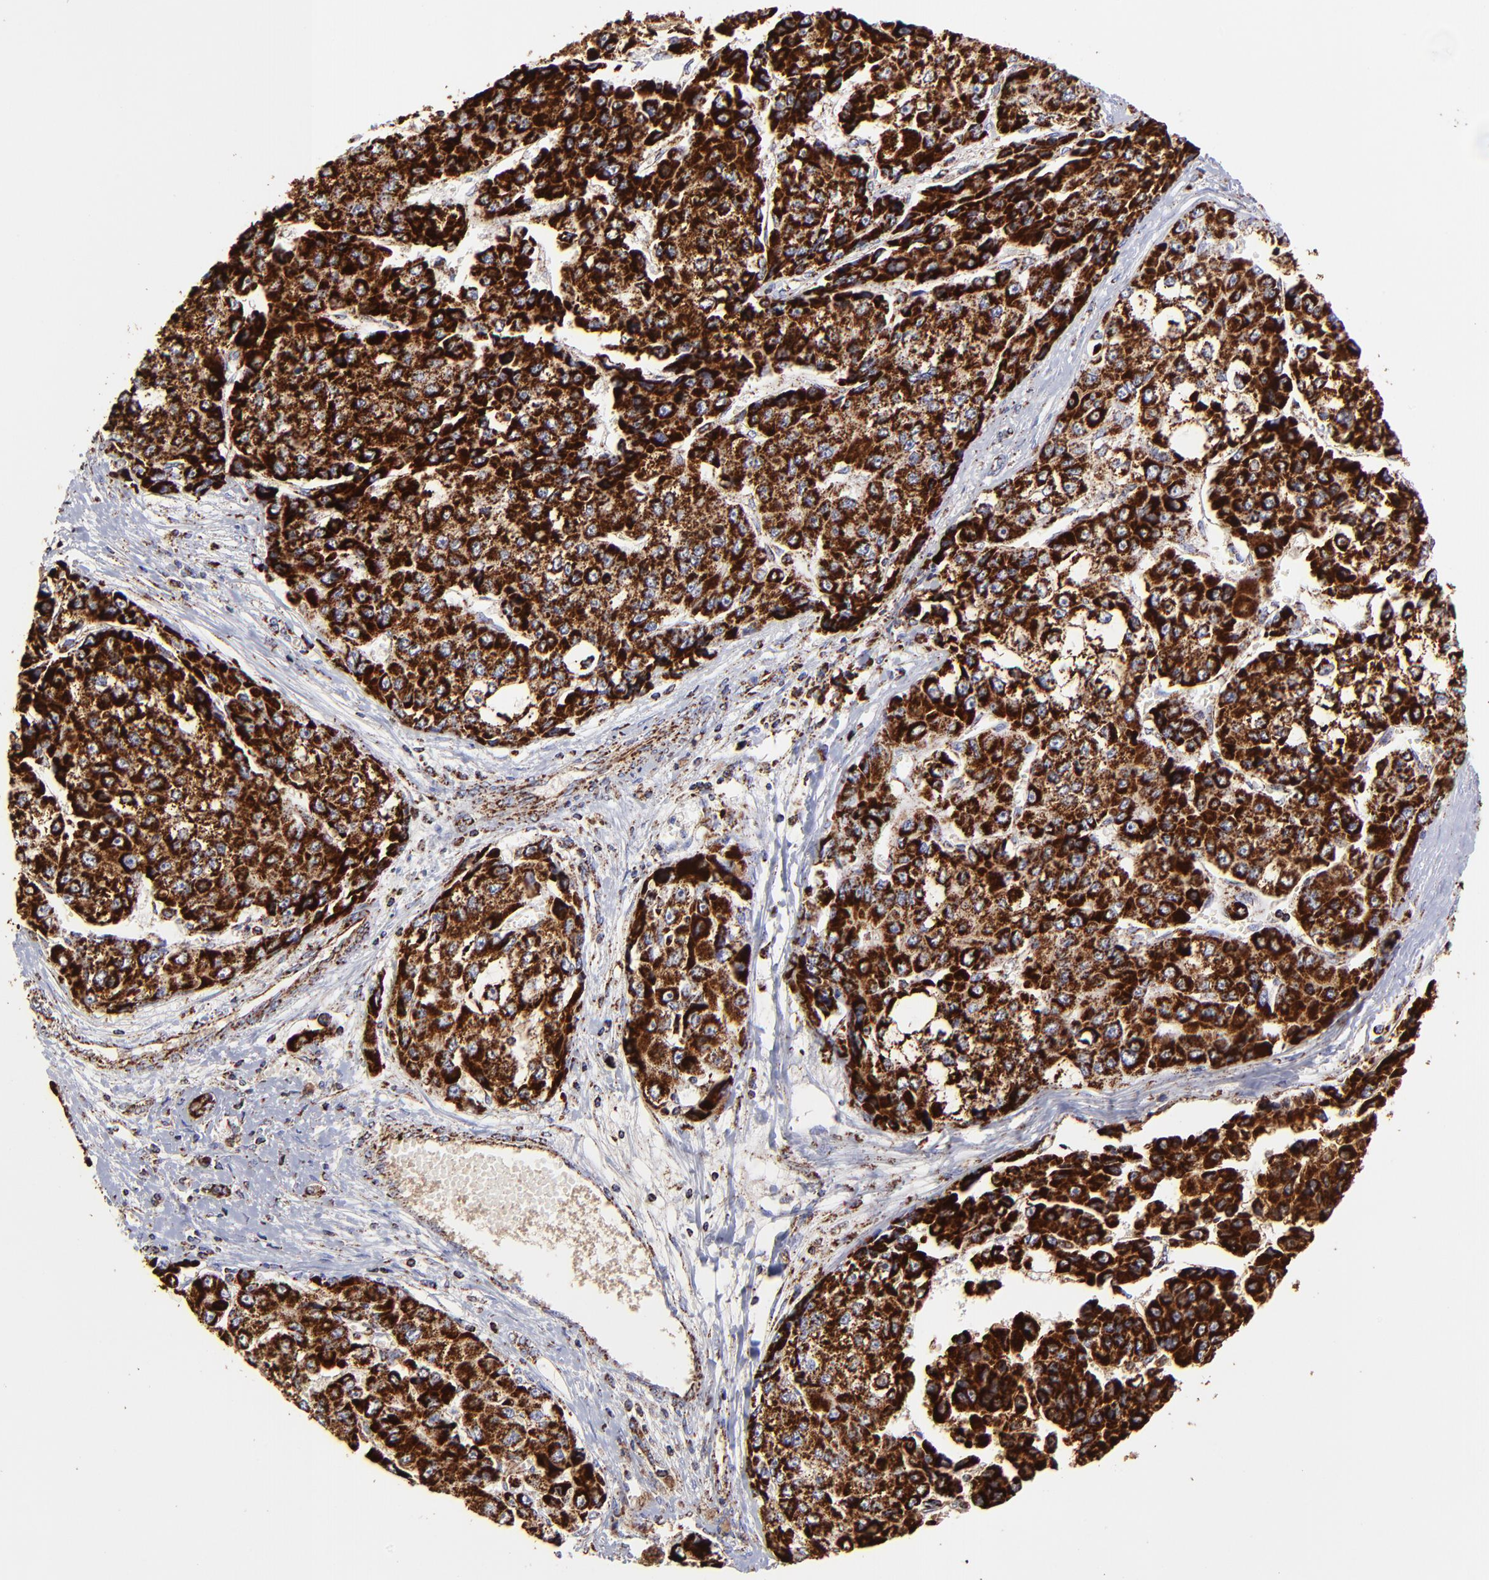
{"staining": {"intensity": "strong", "quantity": ">75%", "location": "cytoplasmic/membranous"}, "tissue": "liver cancer", "cell_type": "Tumor cells", "image_type": "cancer", "snomed": [{"axis": "morphology", "description": "Carcinoma, Hepatocellular, NOS"}, {"axis": "topography", "description": "Liver"}], "caption": "Tumor cells demonstrate high levels of strong cytoplasmic/membranous positivity in about >75% of cells in human liver cancer.", "gene": "ECH1", "patient": {"sex": "female", "age": 66}}